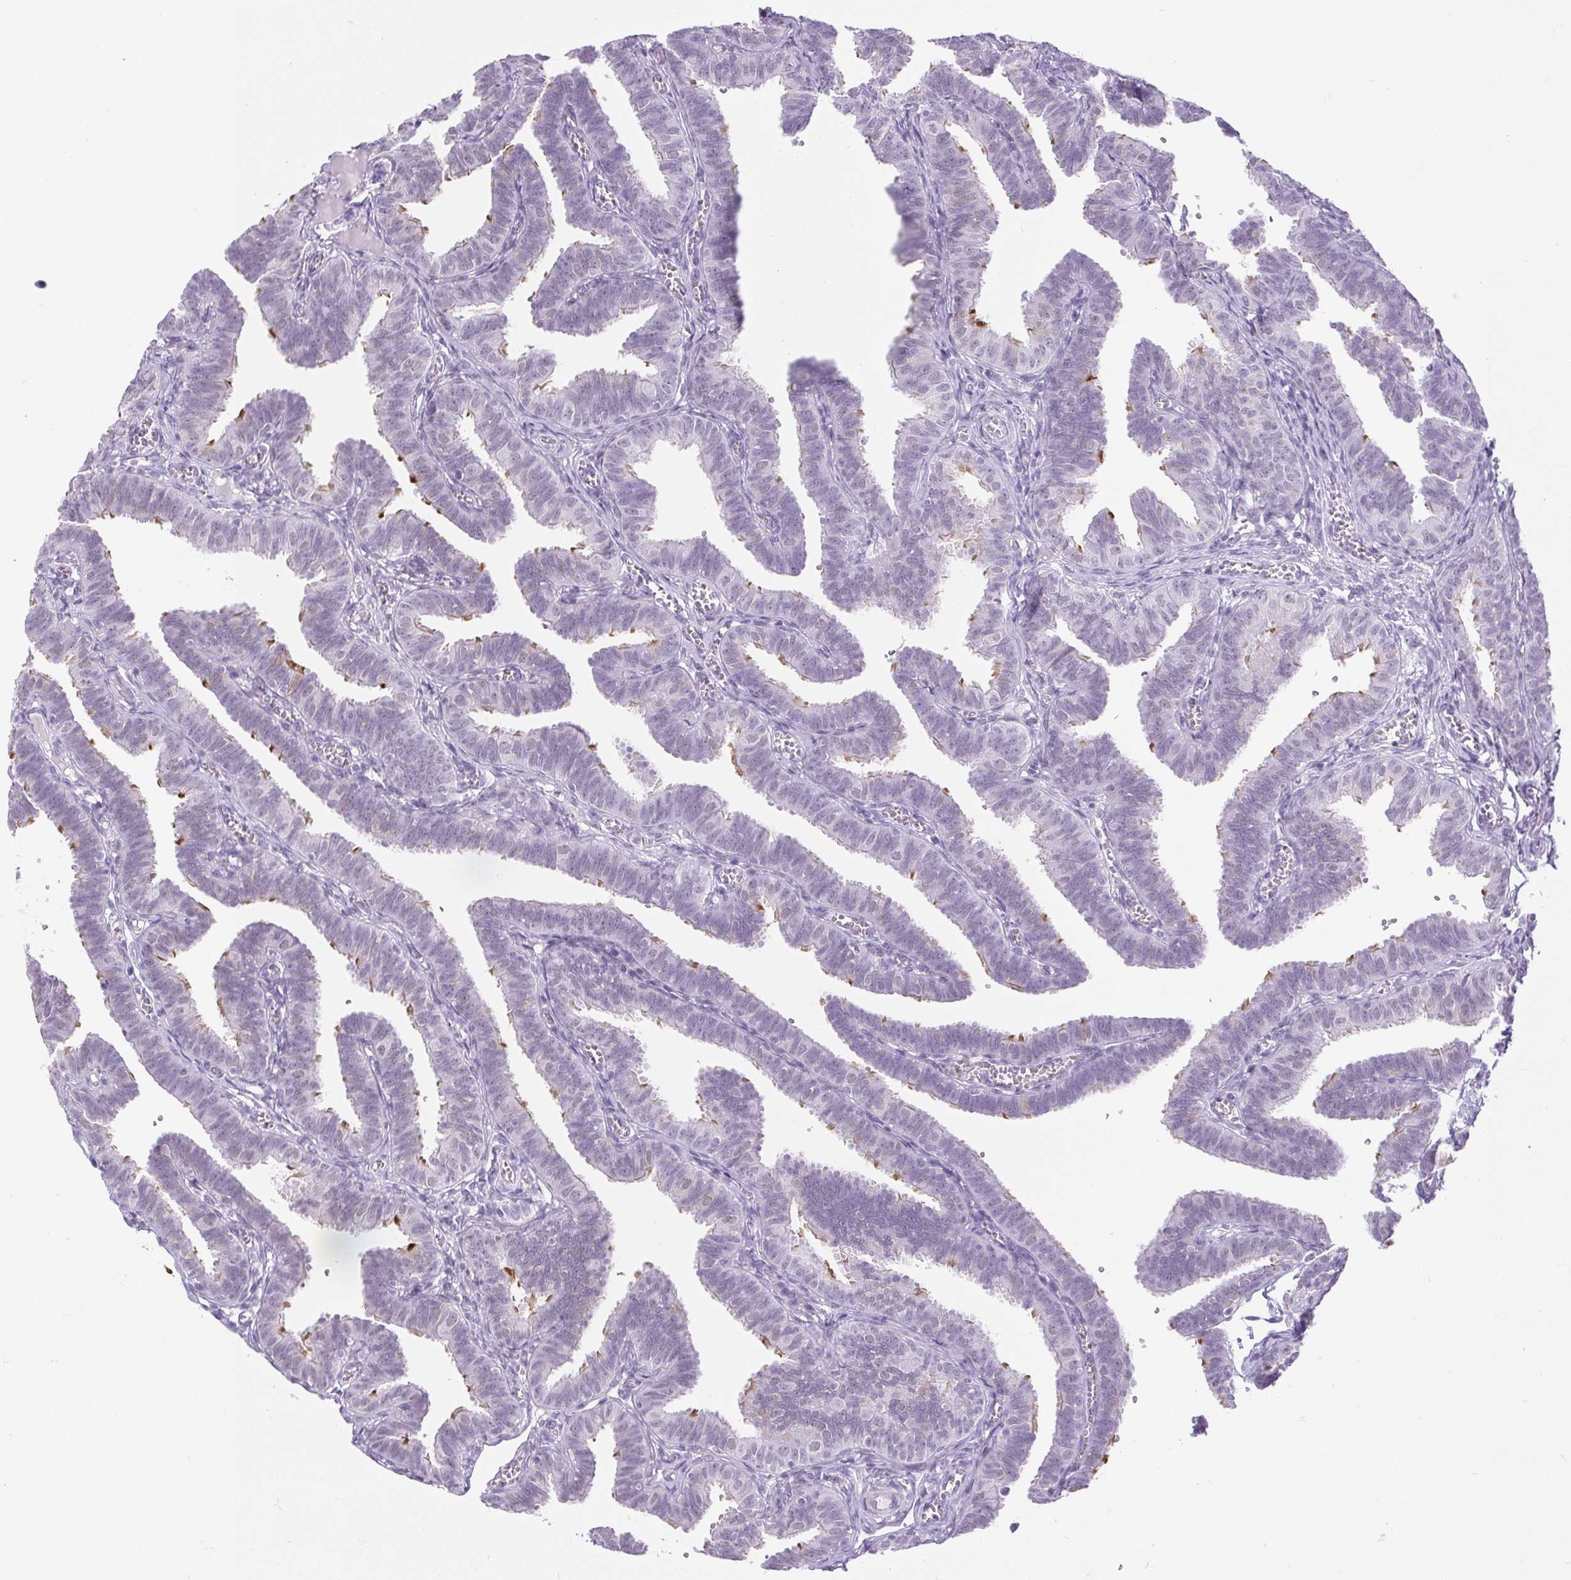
{"staining": {"intensity": "moderate", "quantity": "<25%", "location": "cytoplasmic/membranous"}, "tissue": "fallopian tube", "cell_type": "Glandular cells", "image_type": "normal", "snomed": [{"axis": "morphology", "description": "Normal tissue, NOS"}, {"axis": "topography", "description": "Fallopian tube"}], "caption": "Immunohistochemical staining of benign fallopian tube exhibits <25% levels of moderate cytoplasmic/membranous protein expression in approximately <25% of glandular cells. The staining was performed using DAB, with brown indicating positive protein expression. Nuclei are stained blue with hematoxylin.", "gene": "BCAS1", "patient": {"sex": "female", "age": 25}}